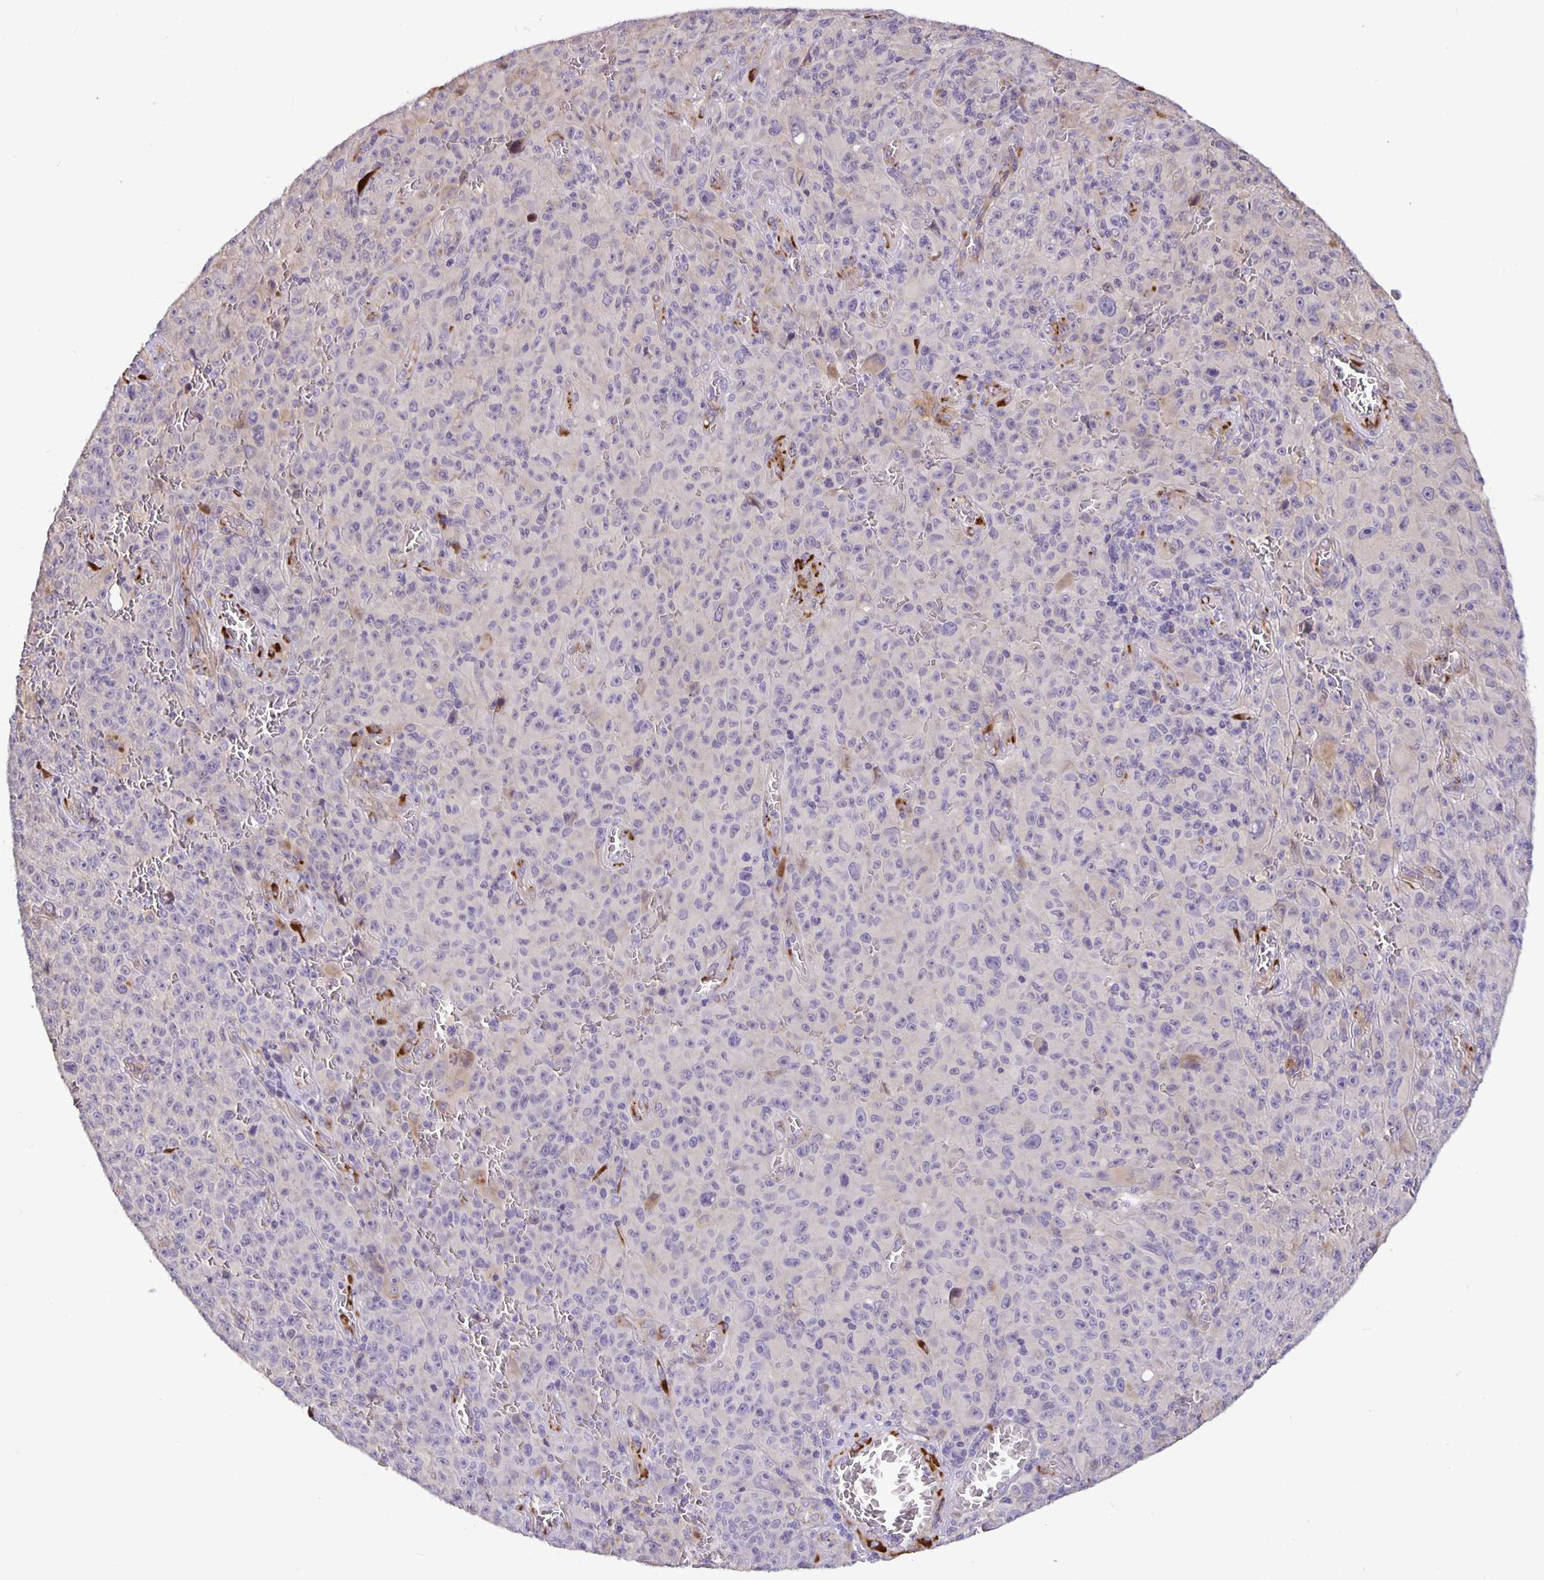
{"staining": {"intensity": "negative", "quantity": "none", "location": "none"}, "tissue": "melanoma", "cell_type": "Tumor cells", "image_type": "cancer", "snomed": [{"axis": "morphology", "description": "Malignant melanoma, NOS"}, {"axis": "topography", "description": "Skin"}], "caption": "An IHC micrograph of melanoma is shown. There is no staining in tumor cells of melanoma.", "gene": "EML6", "patient": {"sex": "female", "age": 82}}